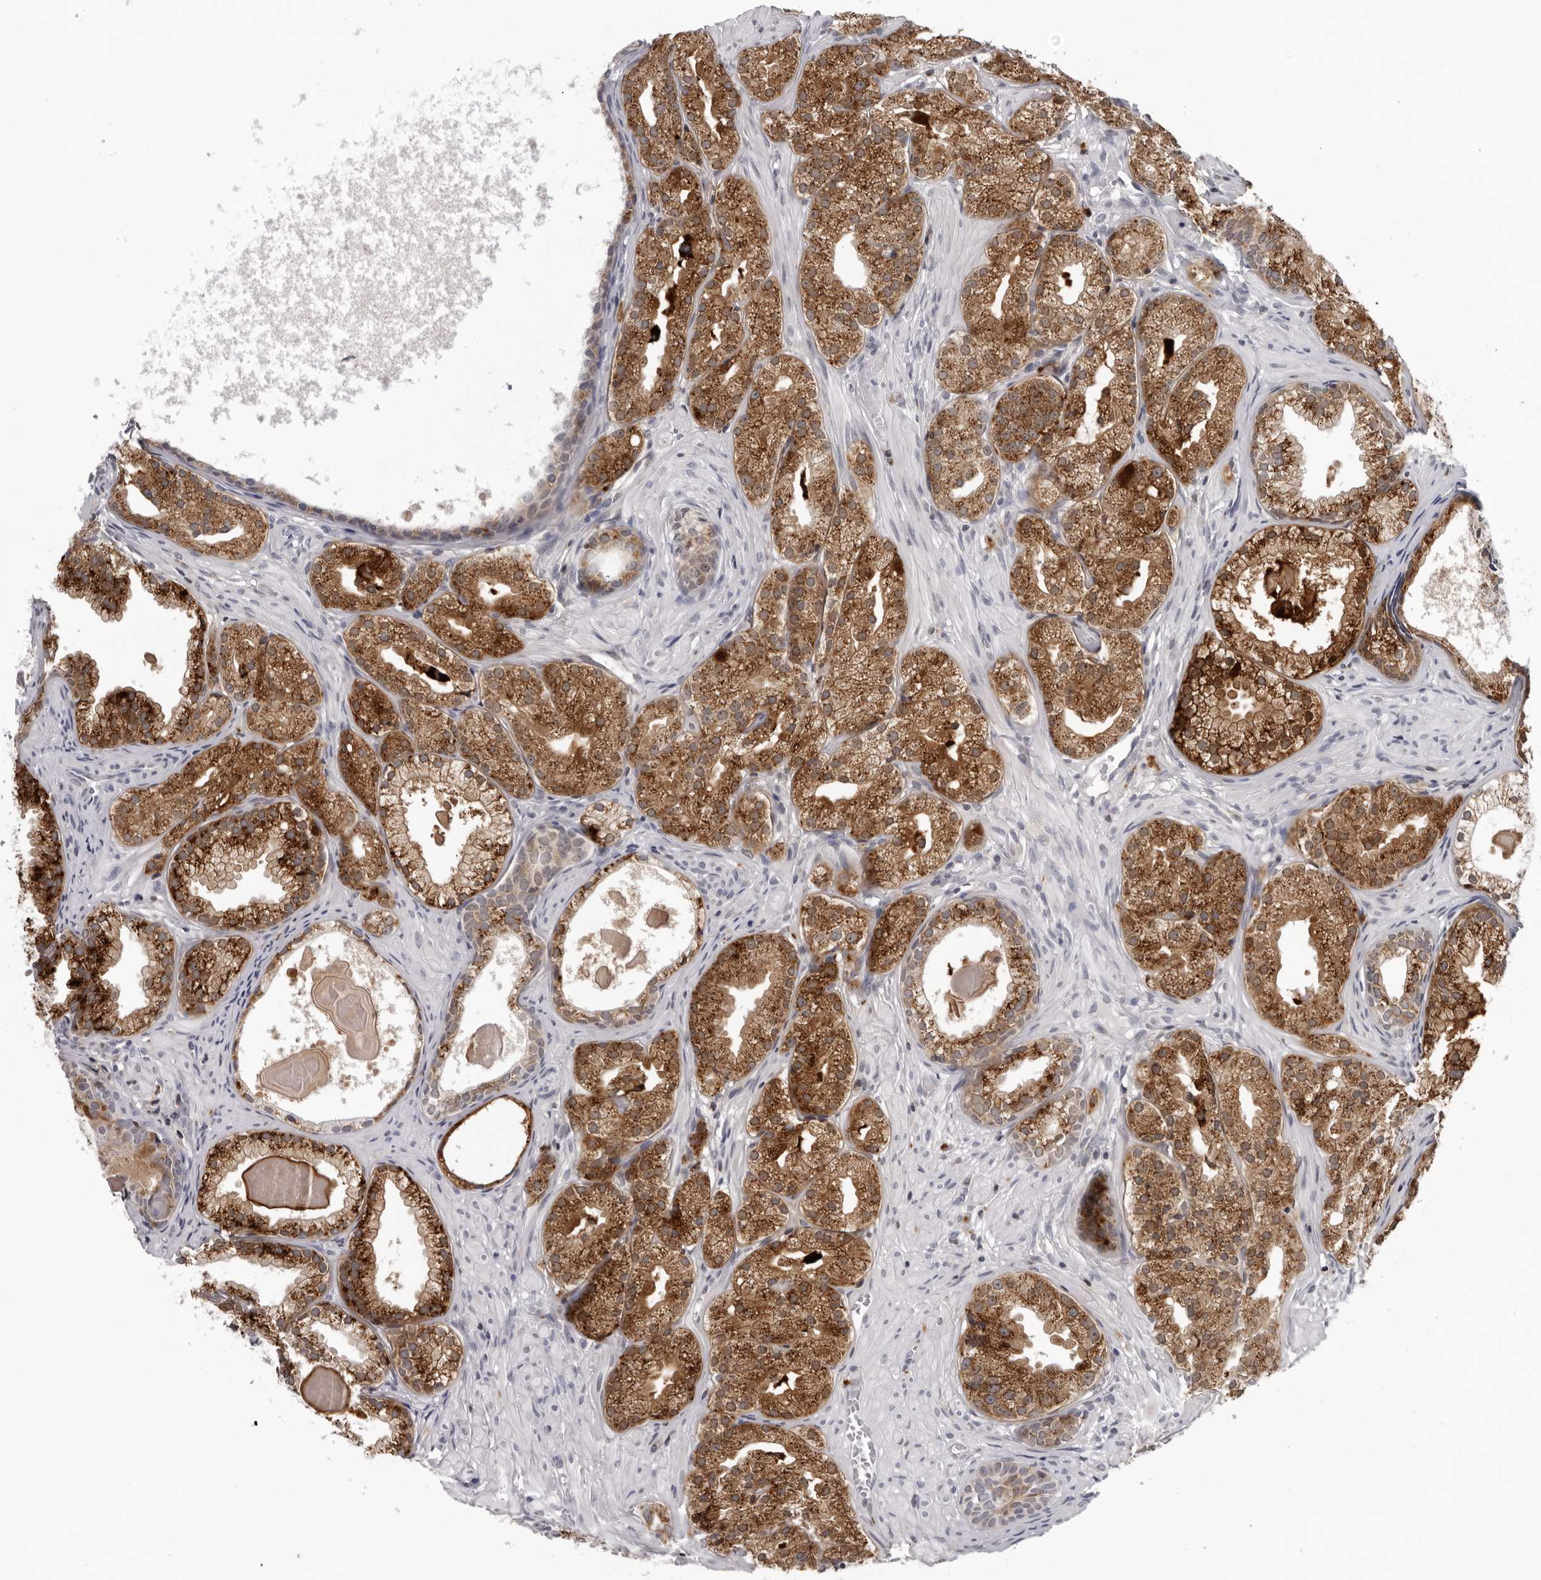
{"staining": {"intensity": "strong", "quantity": ">75%", "location": "cytoplasmic/membranous"}, "tissue": "prostate cancer", "cell_type": "Tumor cells", "image_type": "cancer", "snomed": [{"axis": "morphology", "description": "Adenocarcinoma, Low grade"}, {"axis": "topography", "description": "Prostate"}], "caption": "Prostate cancer (low-grade adenocarcinoma) stained with IHC reveals strong cytoplasmic/membranous expression in approximately >75% of tumor cells.", "gene": "CPT2", "patient": {"sex": "male", "age": 88}}